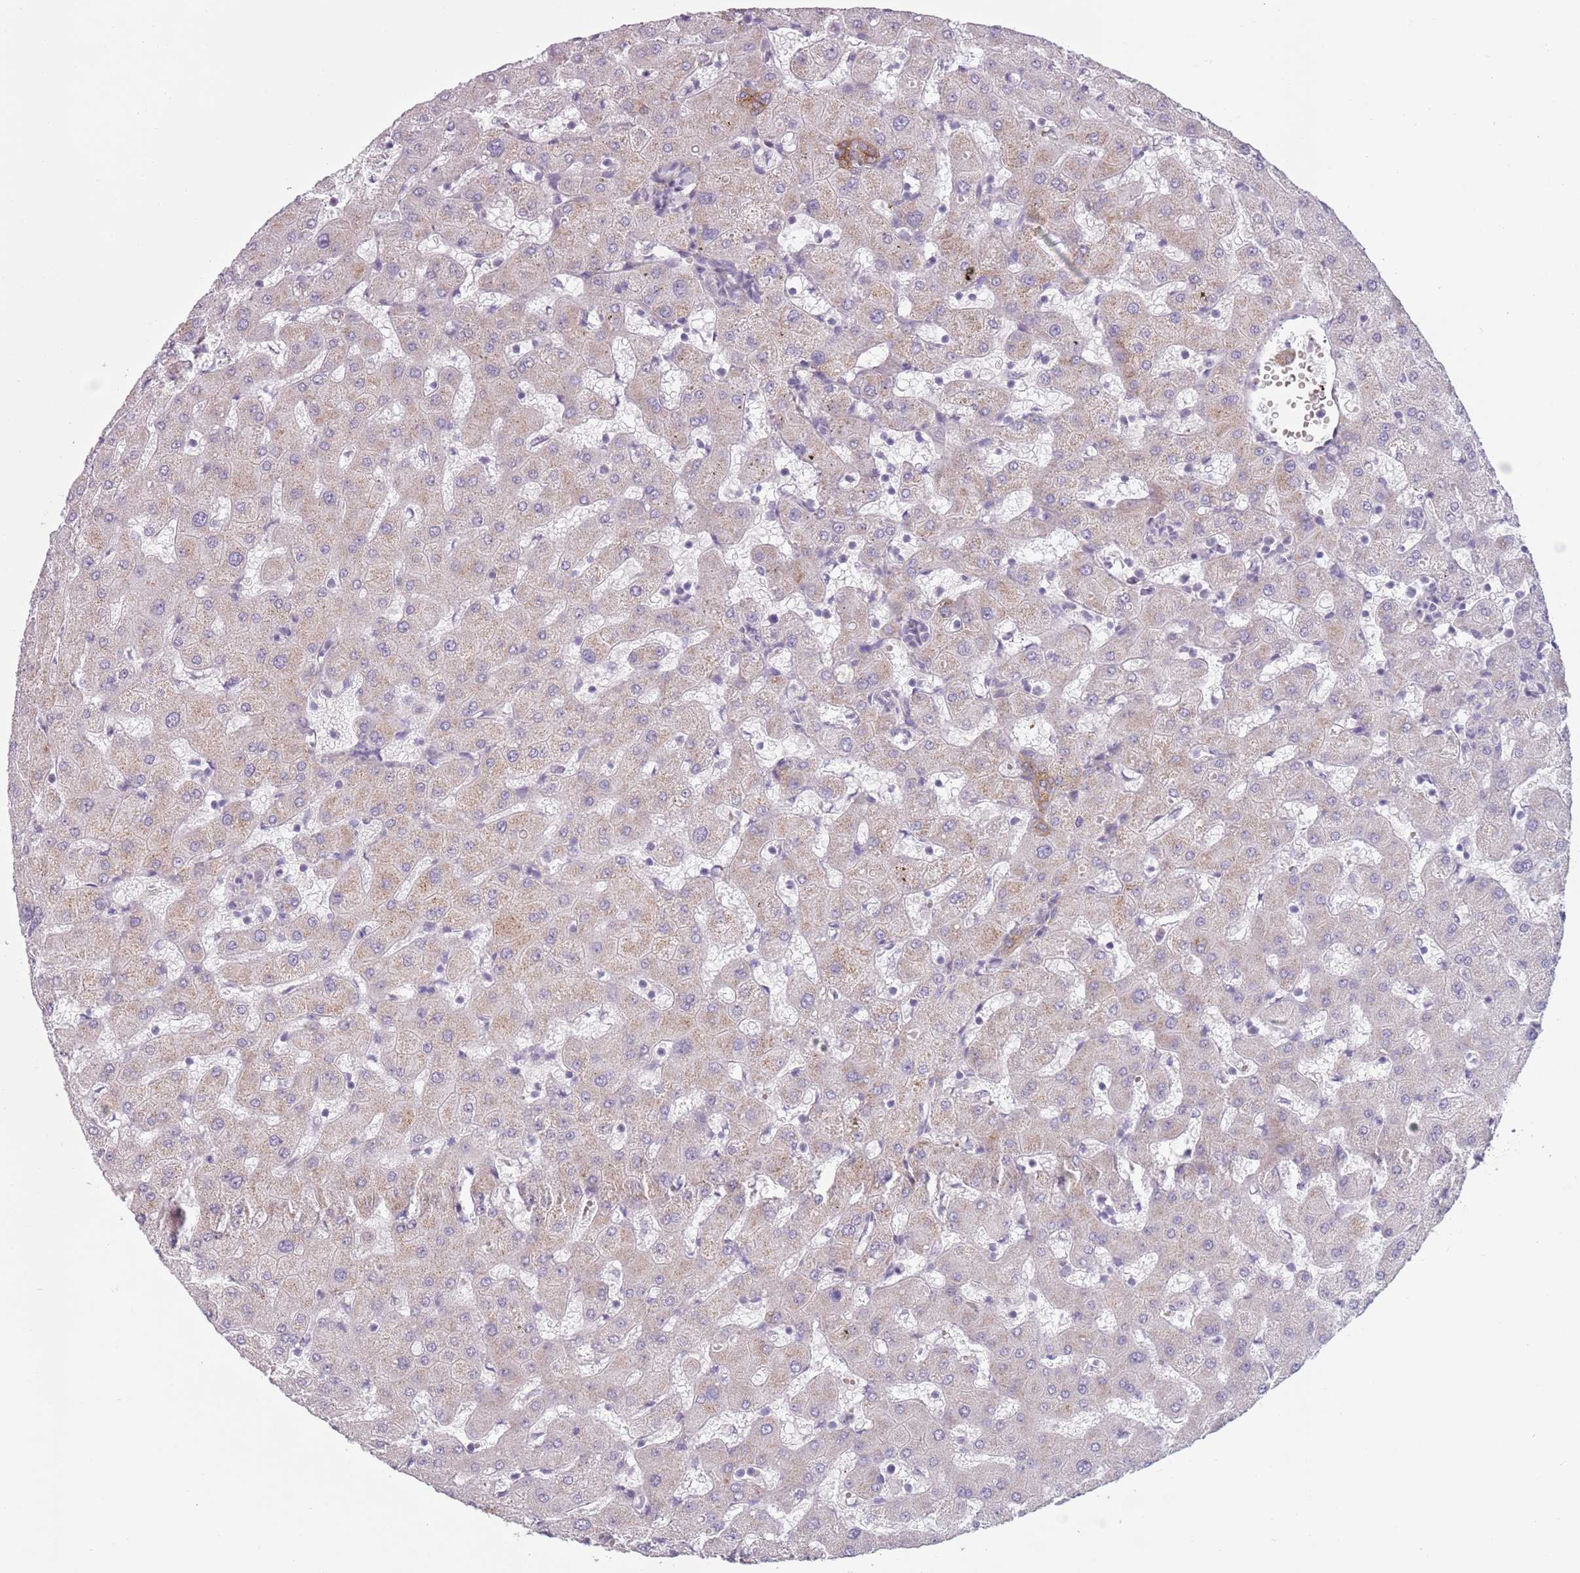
{"staining": {"intensity": "strong", "quantity": "25%-75%", "location": "cytoplasmic/membranous"}, "tissue": "liver", "cell_type": "Cholangiocytes", "image_type": "normal", "snomed": [{"axis": "morphology", "description": "Normal tissue, NOS"}, {"axis": "topography", "description": "Liver"}], "caption": "IHC micrograph of benign liver stained for a protein (brown), which reveals high levels of strong cytoplasmic/membranous expression in about 25%-75% of cholangiocytes.", "gene": "MEGF8", "patient": {"sex": "female", "age": 63}}